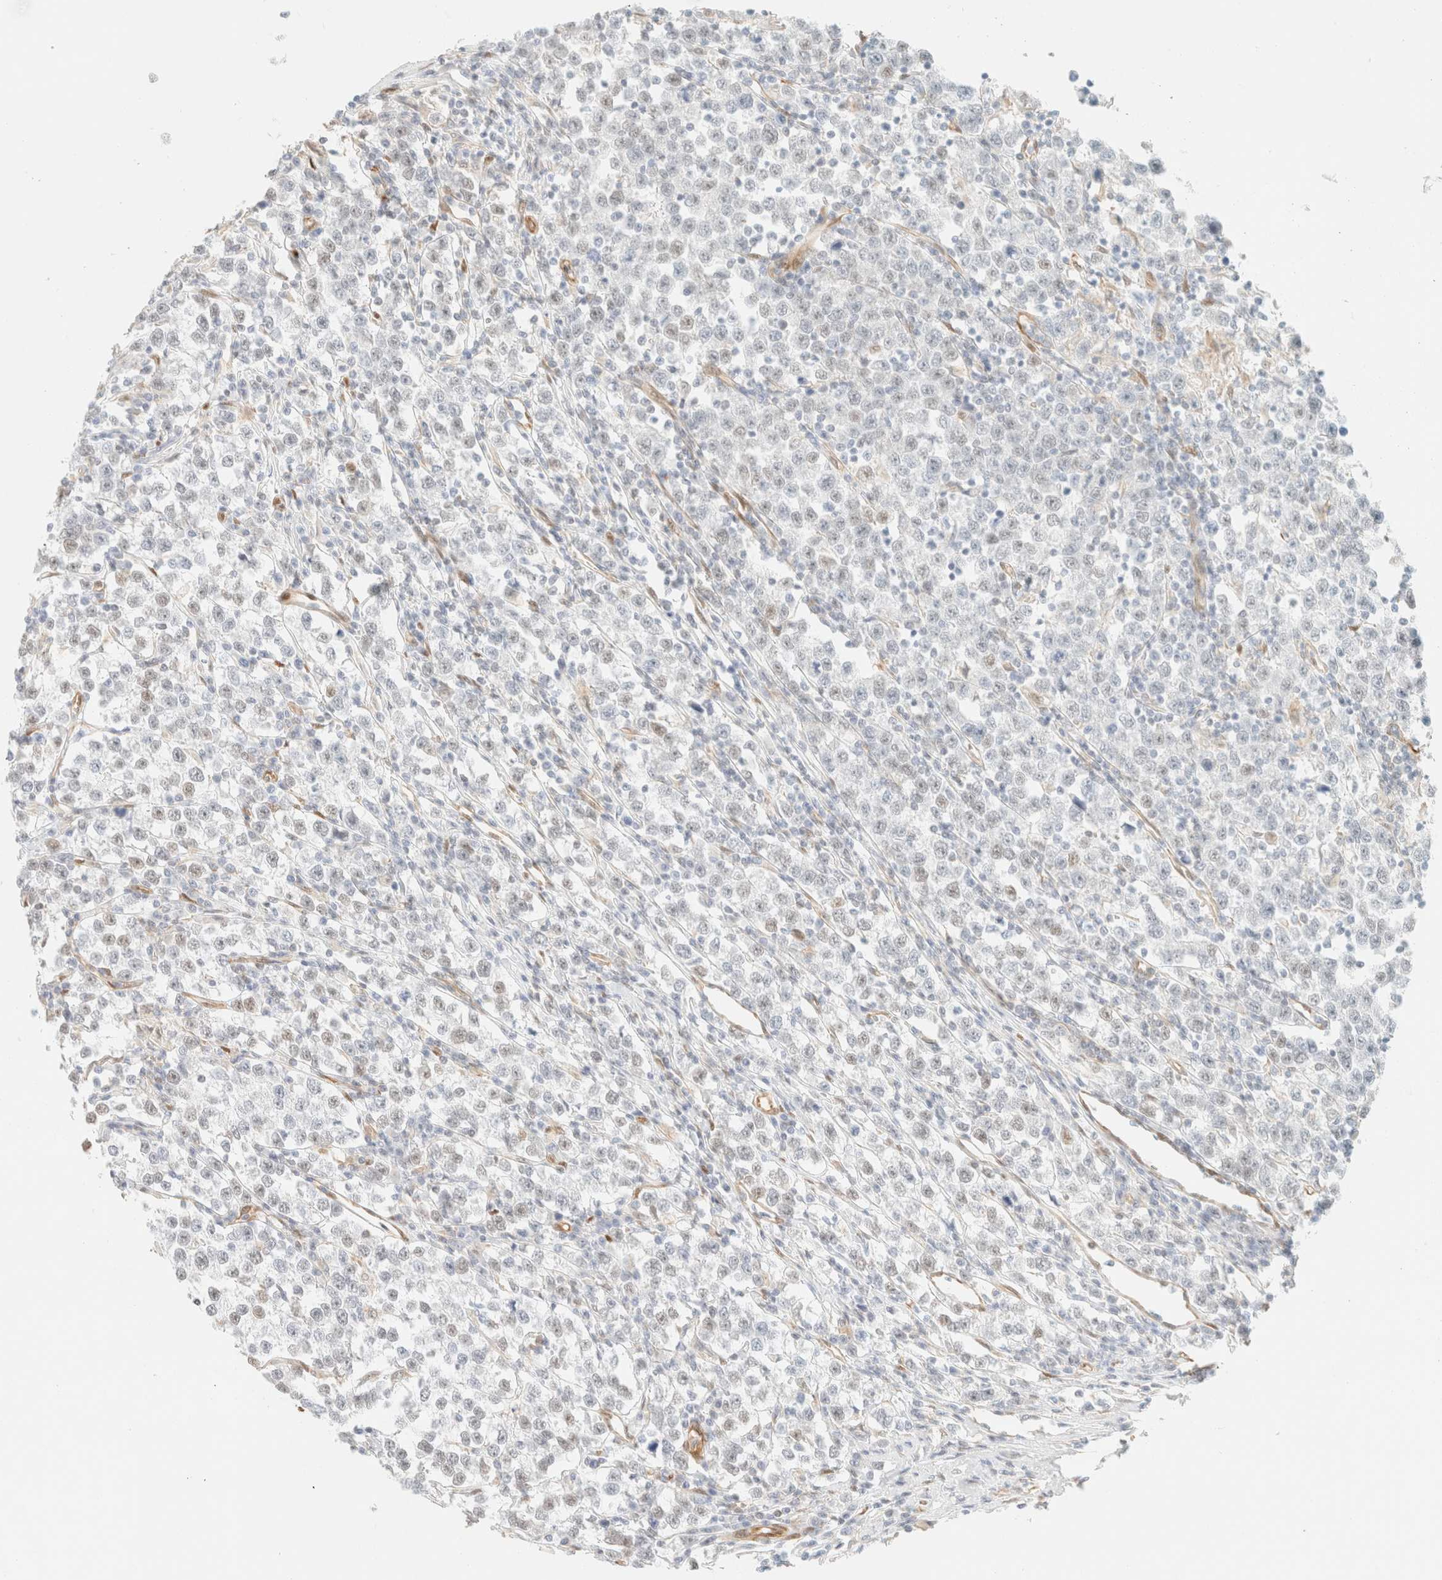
{"staining": {"intensity": "weak", "quantity": "<25%", "location": "nuclear"}, "tissue": "testis cancer", "cell_type": "Tumor cells", "image_type": "cancer", "snomed": [{"axis": "morphology", "description": "Normal tissue, NOS"}, {"axis": "morphology", "description": "Seminoma, NOS"}, {"axis": "topography", "description": "Testis"}], "caption": "Immunohistochemistry (IHC) photomicrograph of neoplastic tissue: testis cancer stained with DAB reveals no significant protein expression in tumor cells. The staining was performed using DAB to visualize the protein expression in brown, while the nuclei were stained in blue with hematoxylin (Magnification: 20x).", "gene": "ZSCAN18", "patient": {"sex": "male", "age": 43}}